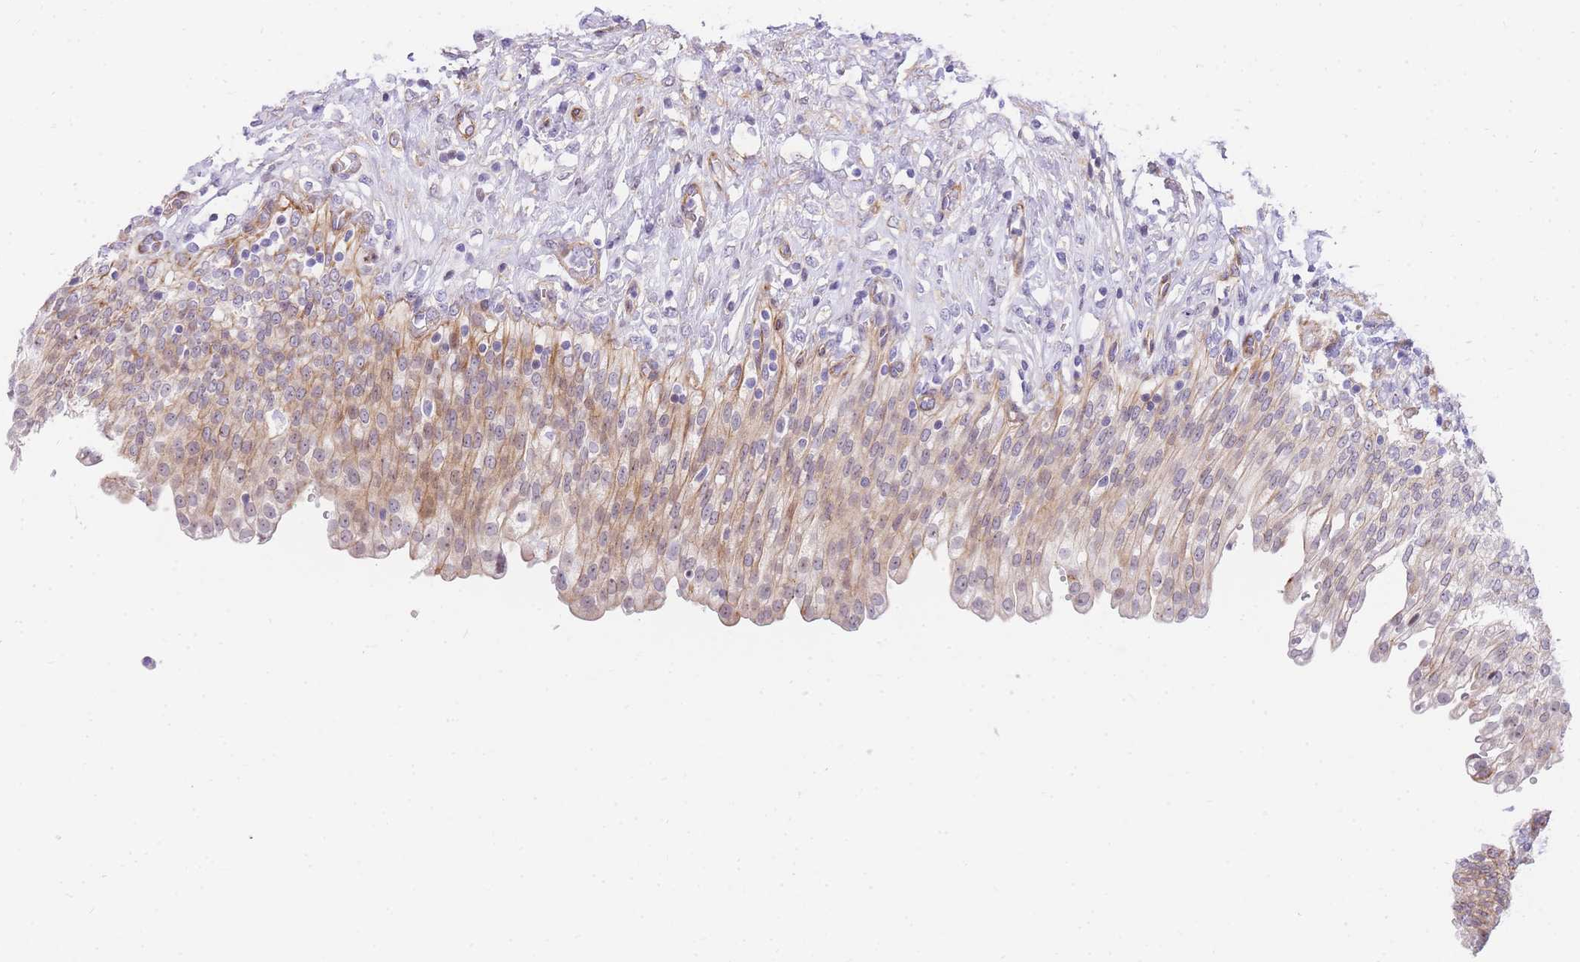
{"staining": {"intensity": "moderate", "quantity": ">75%", "location": "cytoplasmic/membranous,nuclear"}, "tissue": "urinary bladder", "cell_type": "Urothelial cells", "image_type": "normal", "snomed": [{"axis": "morphology", "description": "Urothelial carcinoma, High grade"}, {"axis": "topography", "description": "Urinary bladder"}], "caption": "Urothelial cells display medium levels of moderate cytoplasmic/membranous,nuclear staining in about >75% of cells in benign urinary bladder.", "gene": "S100PBP", "patient": {"sex": "male", "age": 46}}